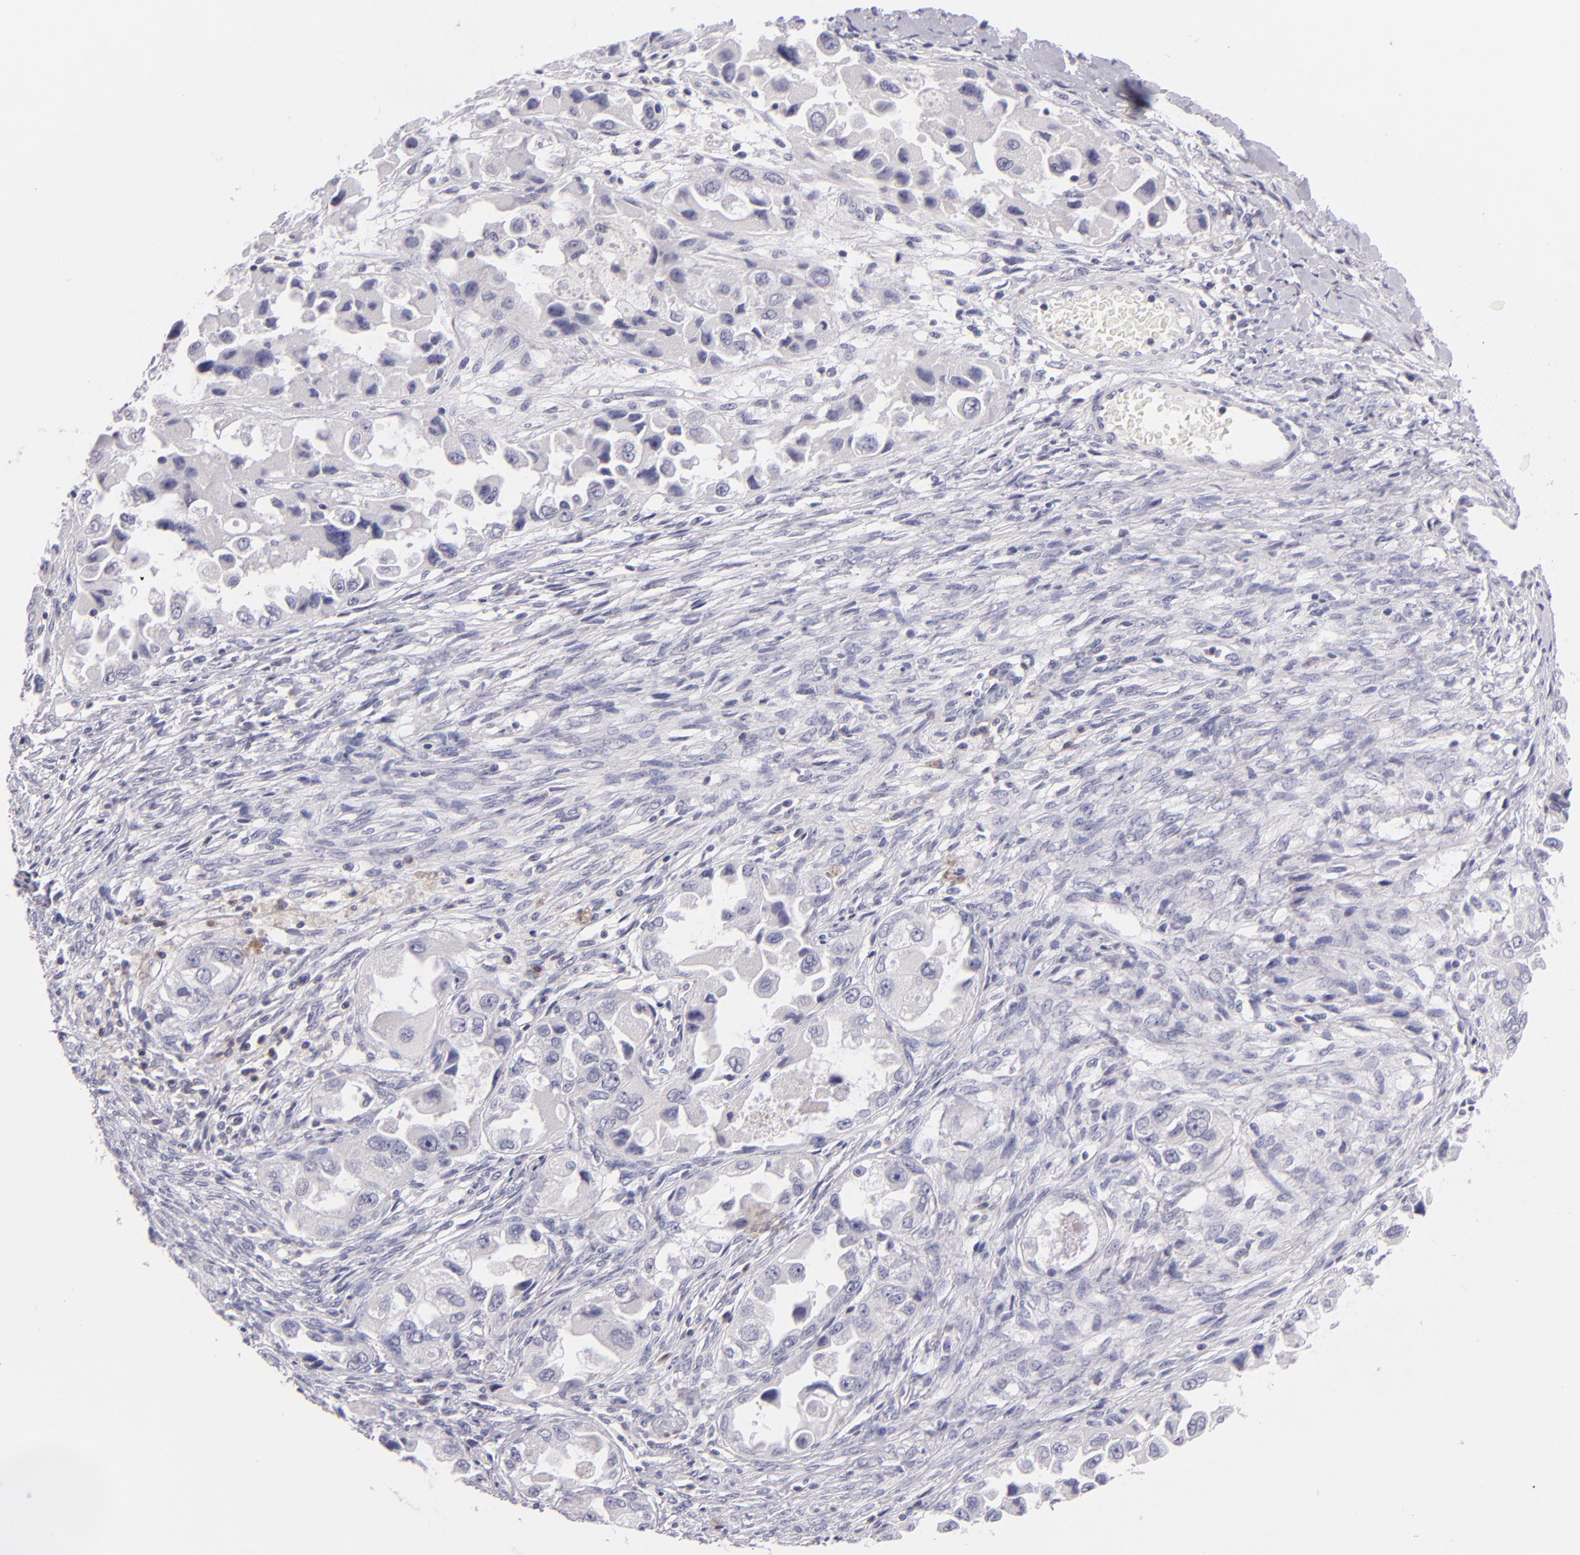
{"staining": {"intensity": "negative", "quantity": "none", "location": "none"}, "tissue": "ovarian cancer", "cell_type": "Tumor cells", "image_type": "cancer", "snomed": [{"axis": "morphology", "description": "Cystadenocarcinoma, serous, NOS"}, {"axis": "topography", "description": "Ovary"}], "caption": "A high-resolution micrograph shows immunohistochemistry (IHC) staining of ovarian serous cystadenocarcinoma, which shows no significant positivity in tumor cells.", "gene": "CD48", "patient": {"sex": "female", "age": 84}}